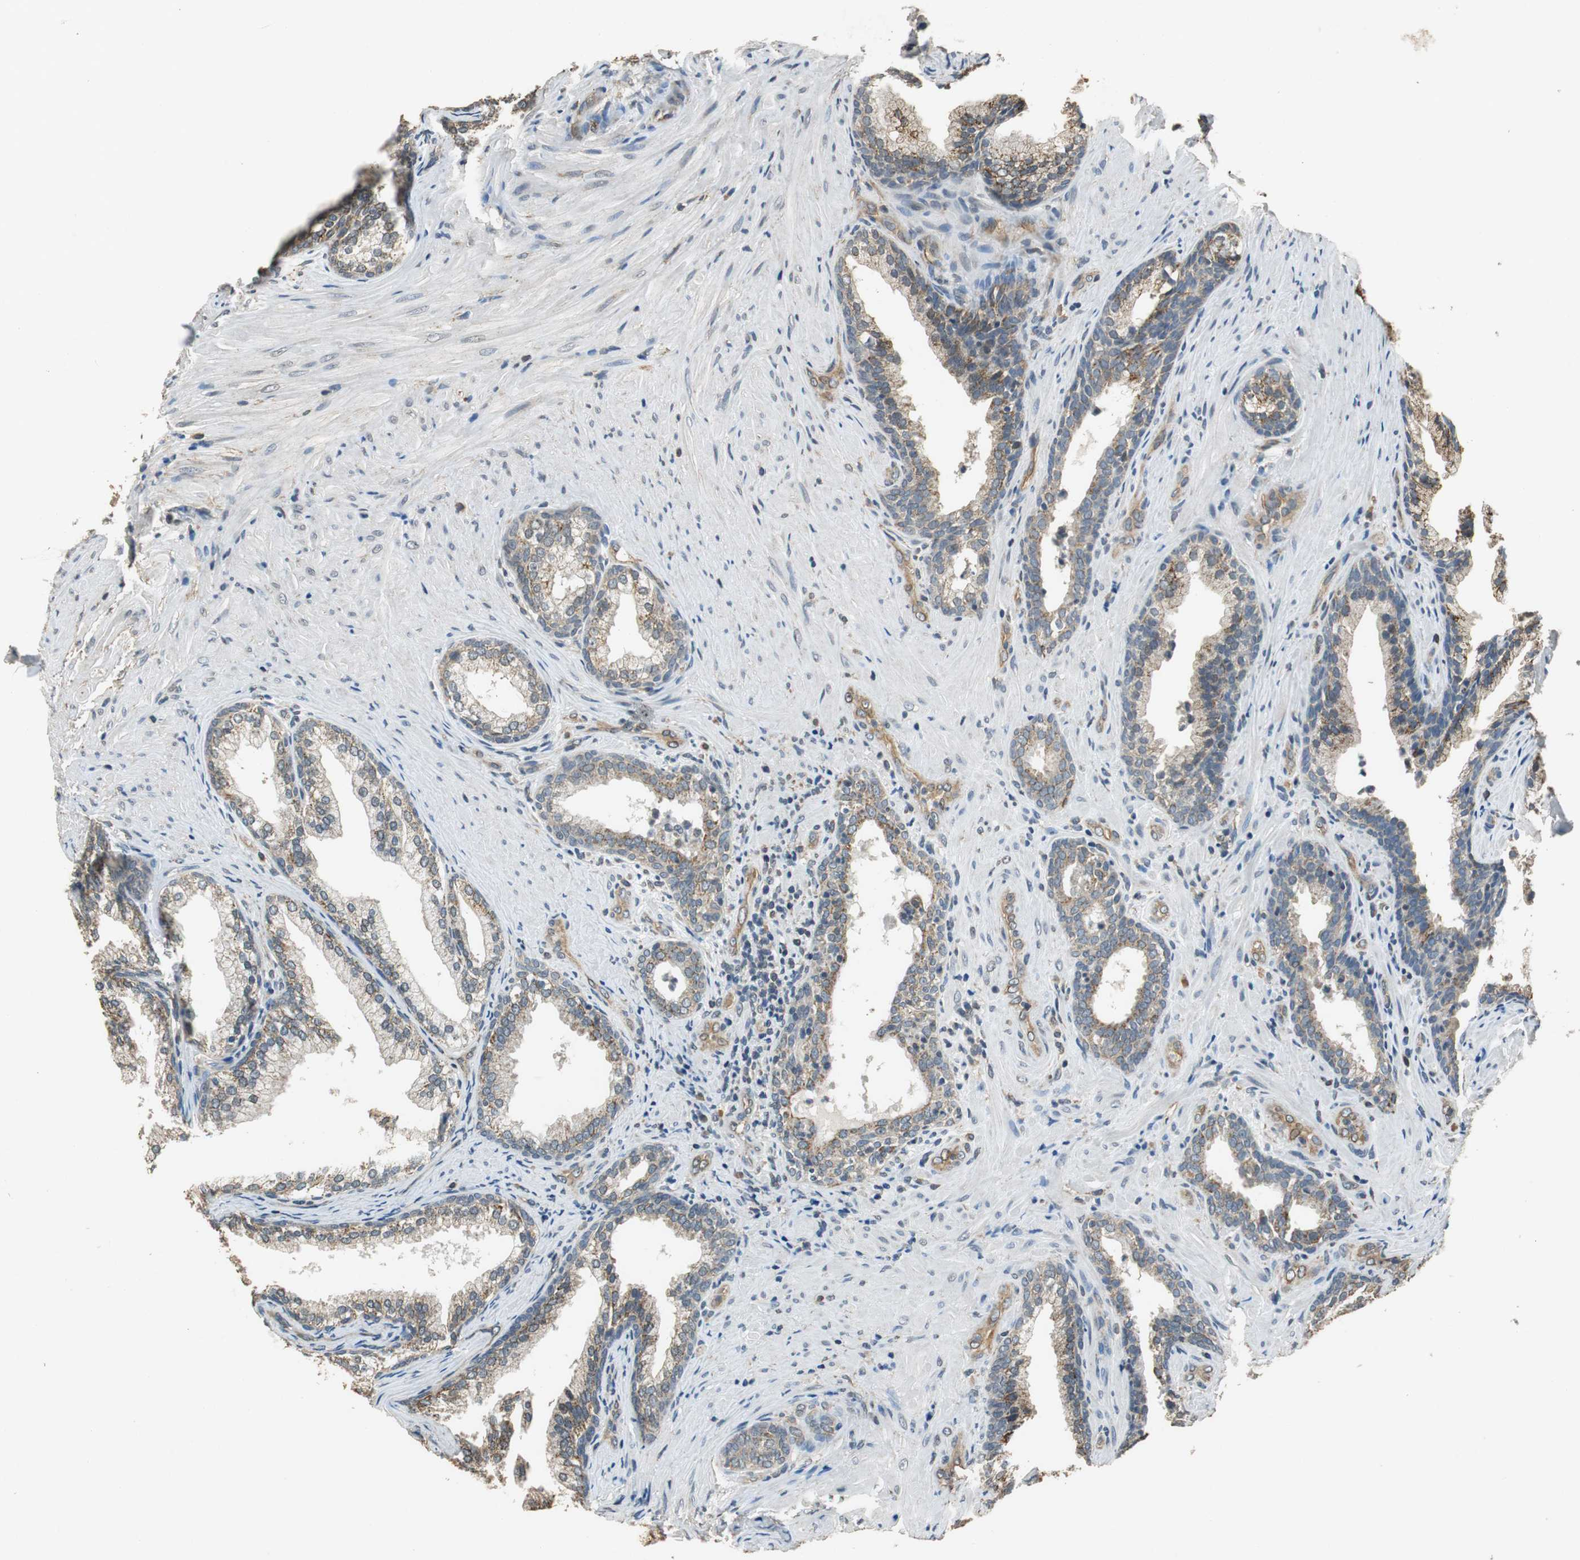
{"staining": {"intensity": "strong", "quantity": ">75%", "location": "cytoplasmic/membranous"}, "tissue": "prostate", "cell_type": "Glandular cells", "image_type": "normal", "snomed": [{"axis": "morphology", "description": "Normal tissue, NOS"}, {"axis": "topography", "description": "Prostate"}], "caption": "Immunohistochemistry of normal human prostate demonstrates high levels of strong cytoplasmic/membranous expression in approximately >75% of glandular cells.", "gene": "ALDH4A1", "patient": {"sex": "male", "age": 76}}